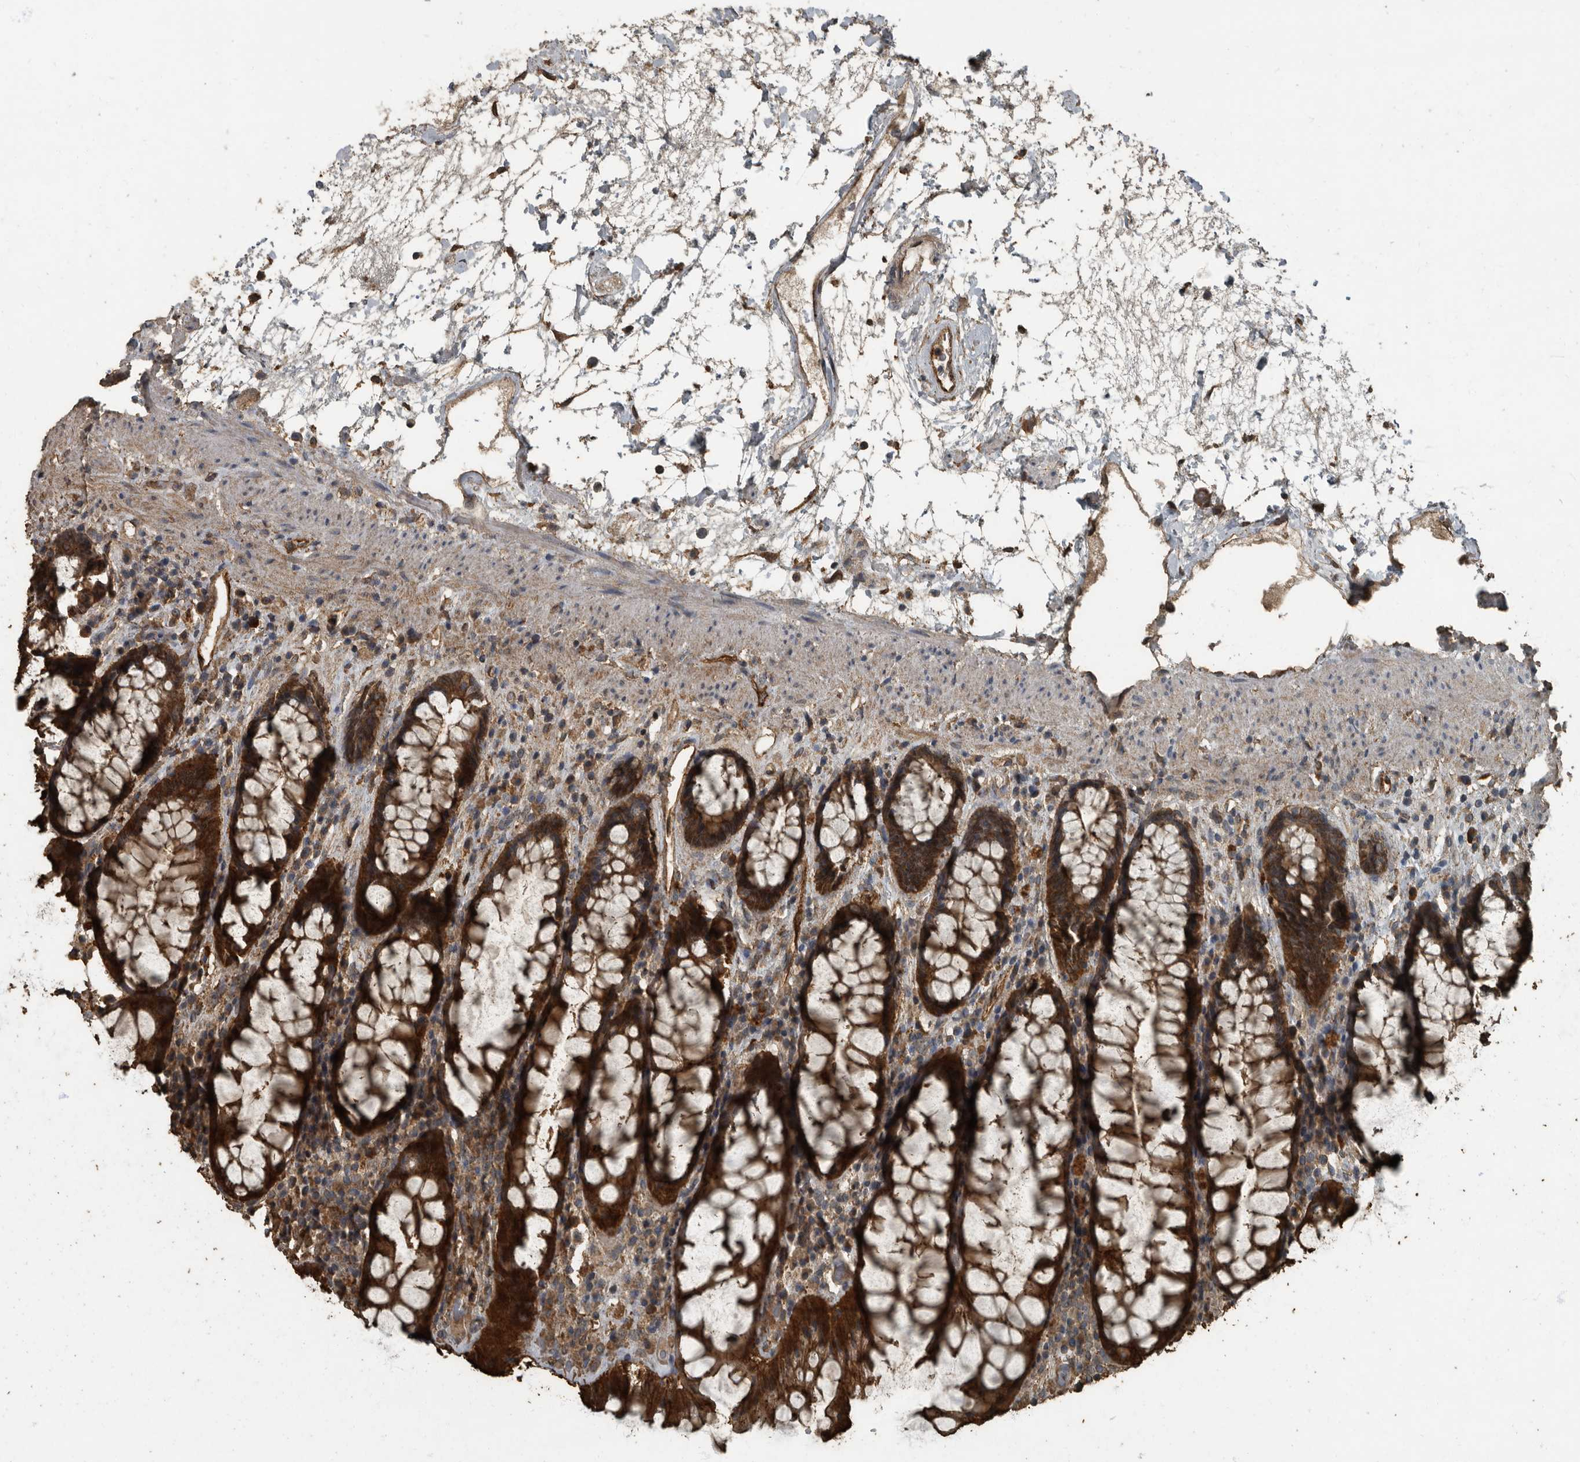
{"staining": {"intensity": "strong", "quantity": ">75%", "location": "cytoplasmic/membranous"}, "tissue": "rectum", "cell_type": "Glandular cells", "image_type": "normal", "snomed": [{"axis": "morphology", "description": "Normal tissue, NOS"}, {"axis": "topography", "description": "Rectum"}], "caption": "The histopathology image displays staining of unremarkable rectum, revealing strong cytoplasmic/membranous protein staining (brown color) within glandular cells. The staining is performed using DAB (3,3'-diaminobenzidine) brown chromogen to label protein expression. The nuclei are counter-stained blue using hematoxylin.", "gene": "IL15RA", "patient": {"sex": "male", "age": 64}}